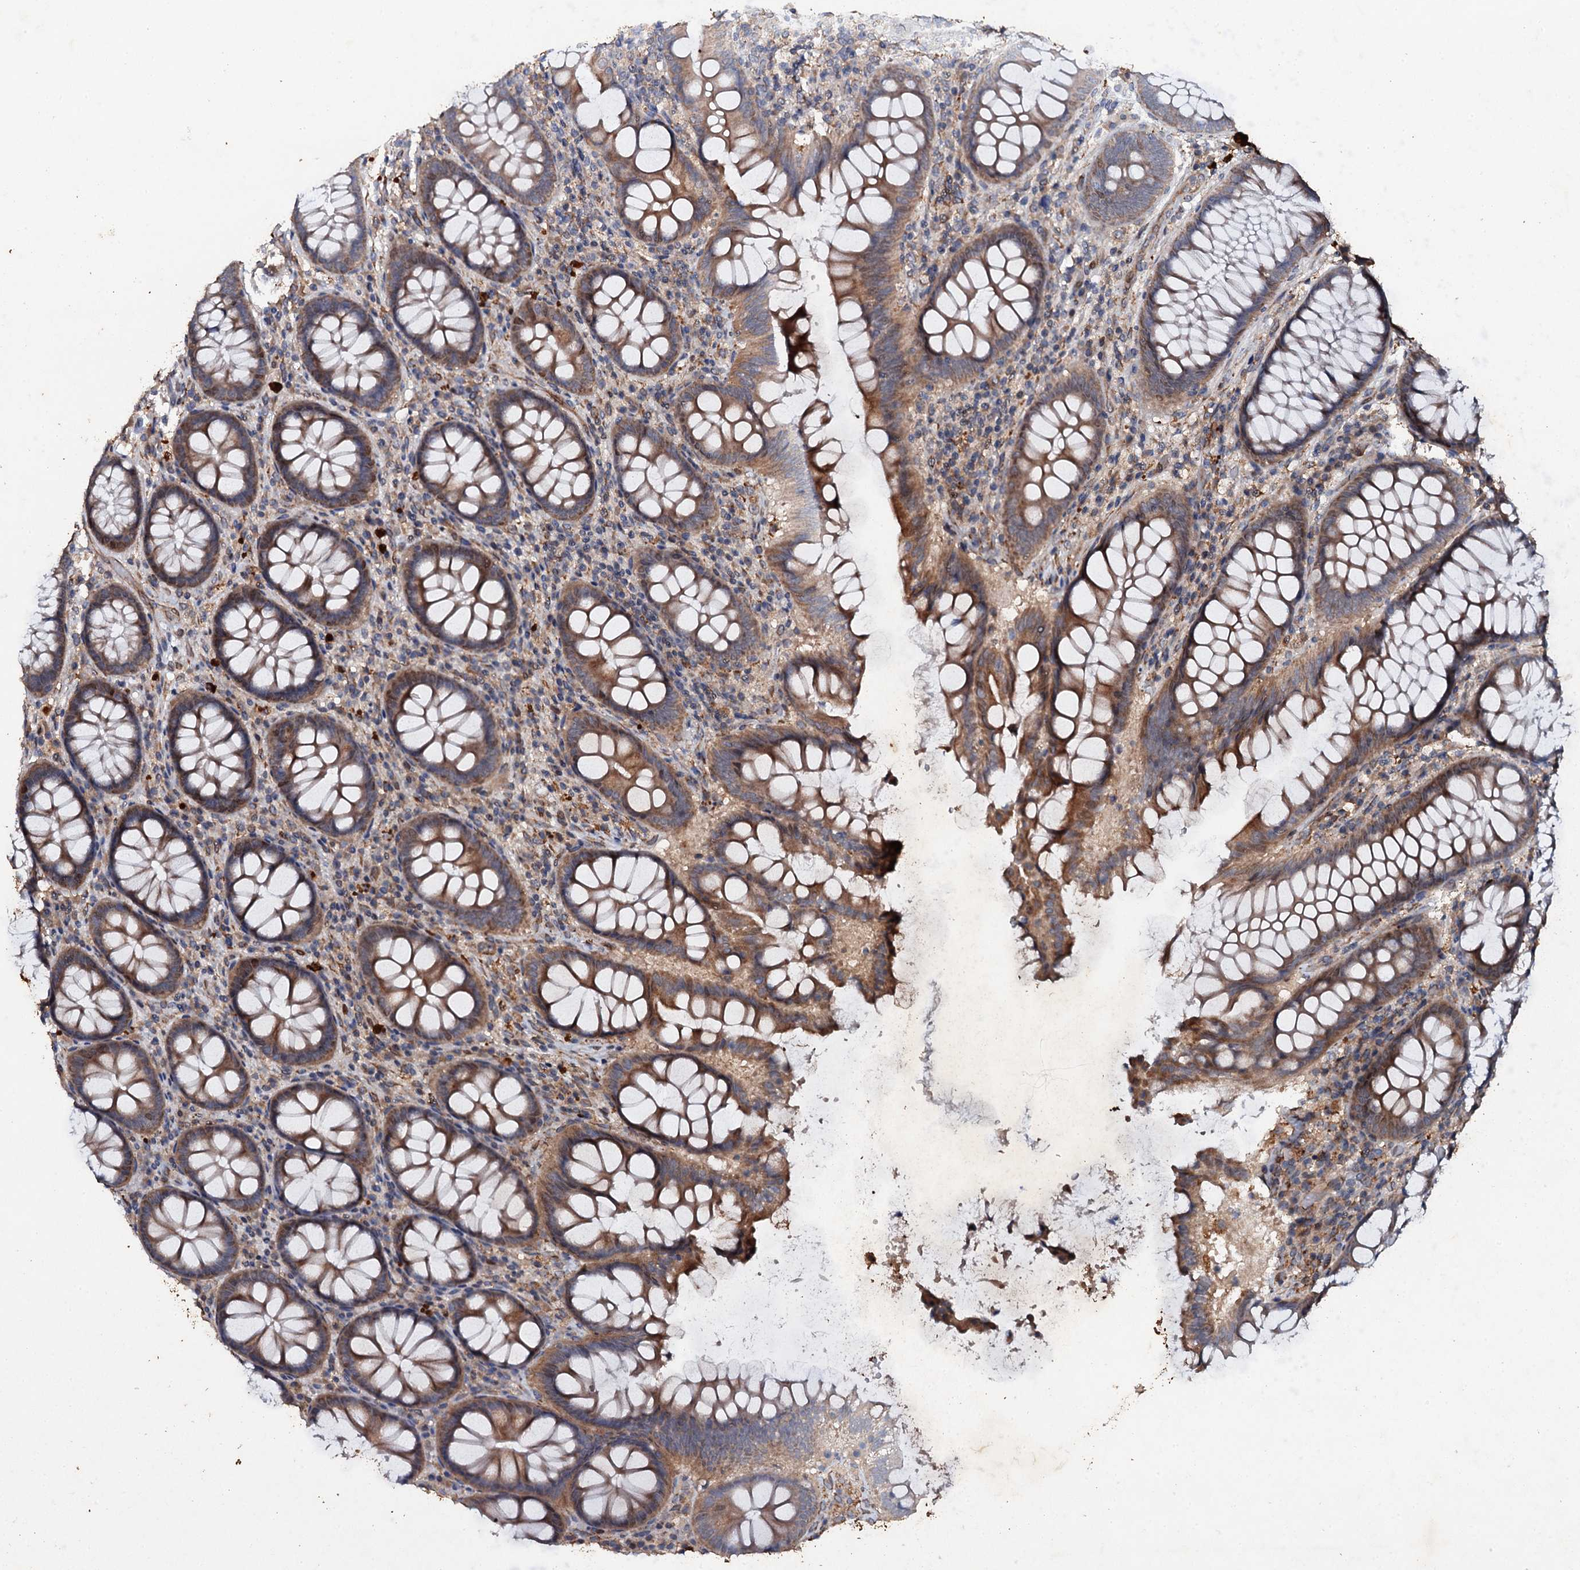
{"staining": {"intensity": "moderate", "quantity": "<25%", "location": "cytoplasmic/membranous"}, "tissue": "colon", "cell_type": "Endothelial cells", "image_type": "normal", "snomed": [{"axis": "morphology", "description": "Normal tissue, NOS"}, {"axis": "topography", "description": "Colon"}], "caption": "This is a histology image of immunohistochemistry (IHC) staining of normal colon, which shows moderate positivity in the cytoplasmic/membranous of endothelial cells.", "gene": "ADAMTS10", "patient": {"sex": "female", "age": 79}}